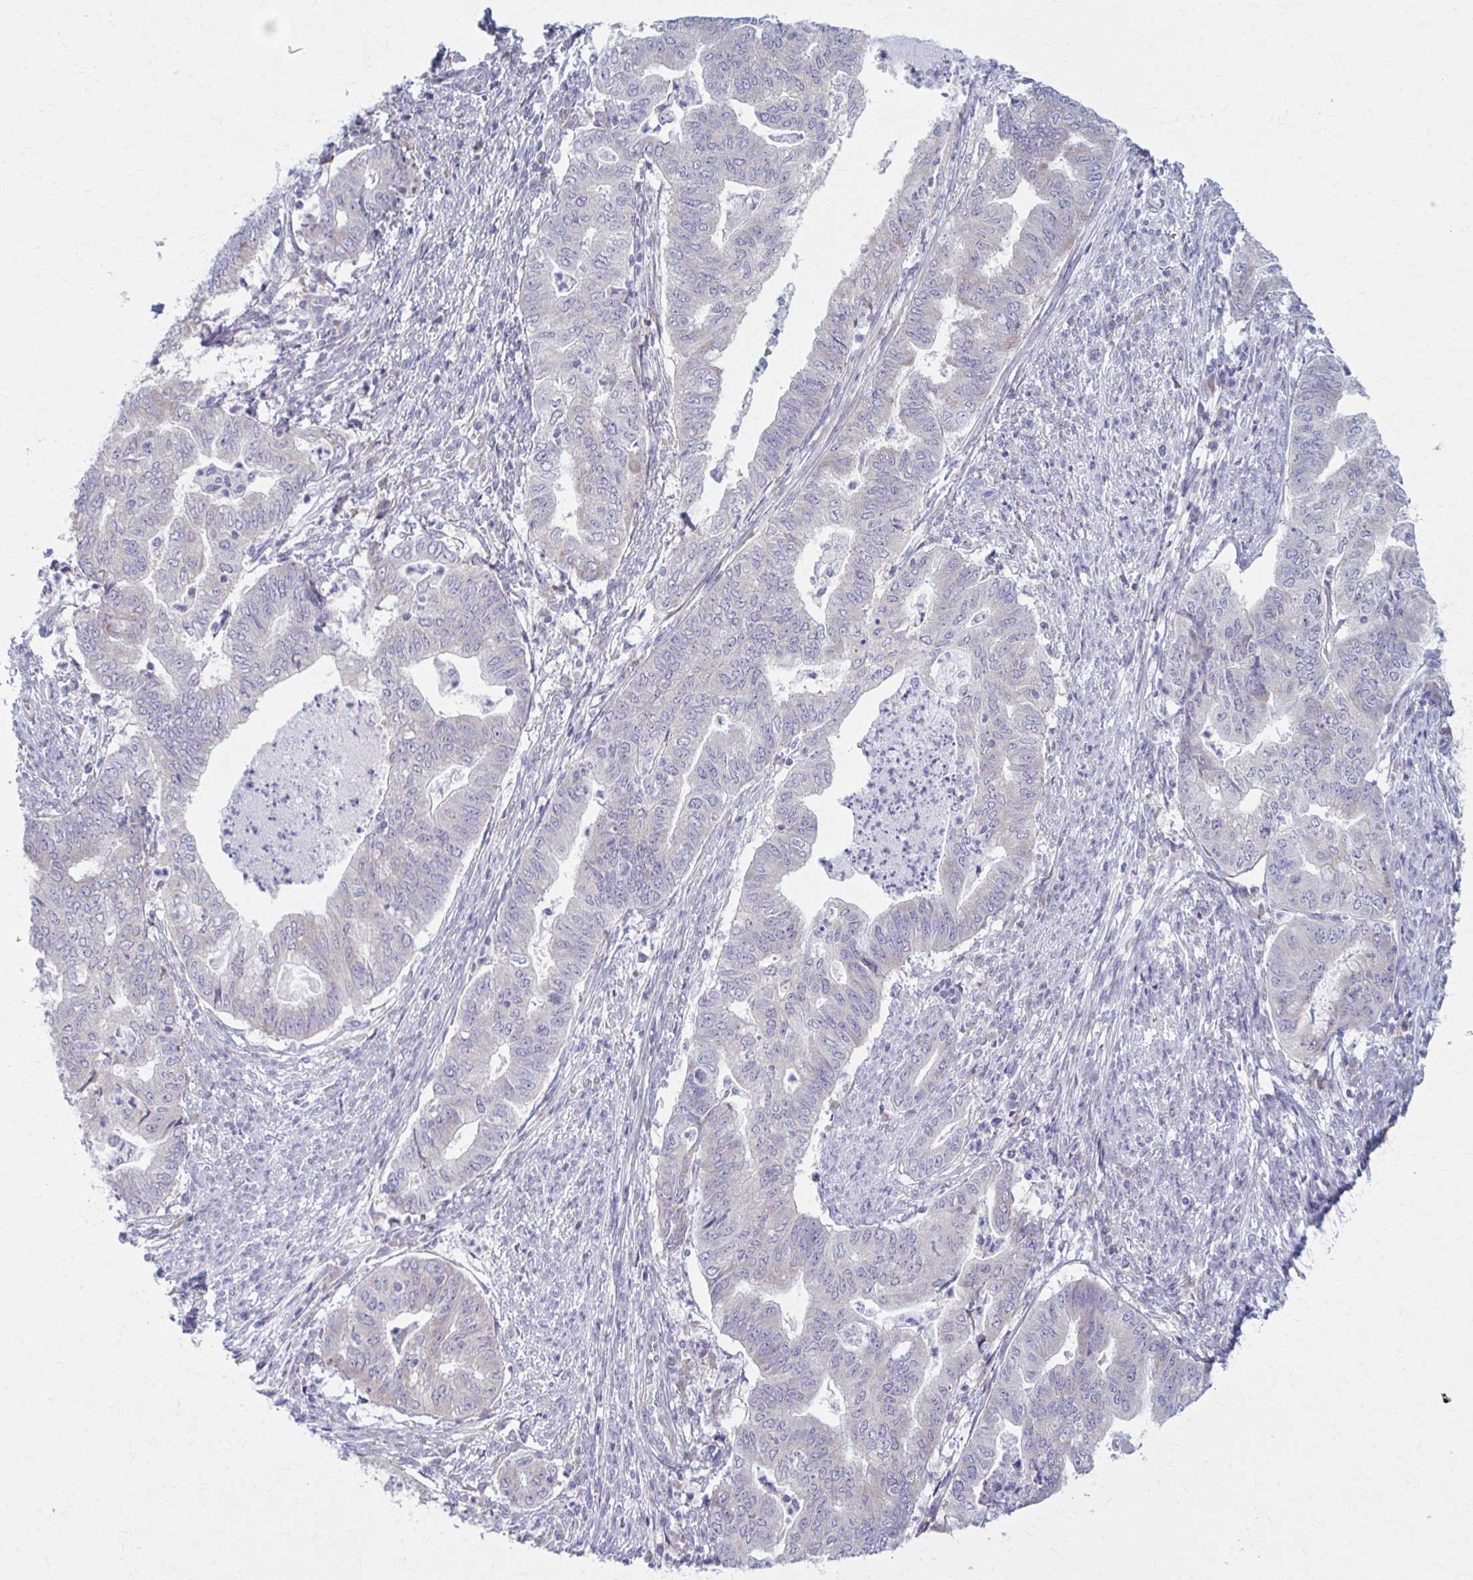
{"staining": {"intensity": "negative", "quantity": "none", "location": "none"}, "tissue": "endometrial cancer", "cell_type": "Tumor cells", "image_type": "cancer", "snomed": [{"axis": "morphology", "description": "Adenocarcinoma, NOS"}, {"axis": "topography", "description": "Endometrium"}], "caption": "Tumor cells are negative for brown protein staining in endometrial cancer.", "gene": "PRKRA", "patient": {"sex": "female", "age": 79}}